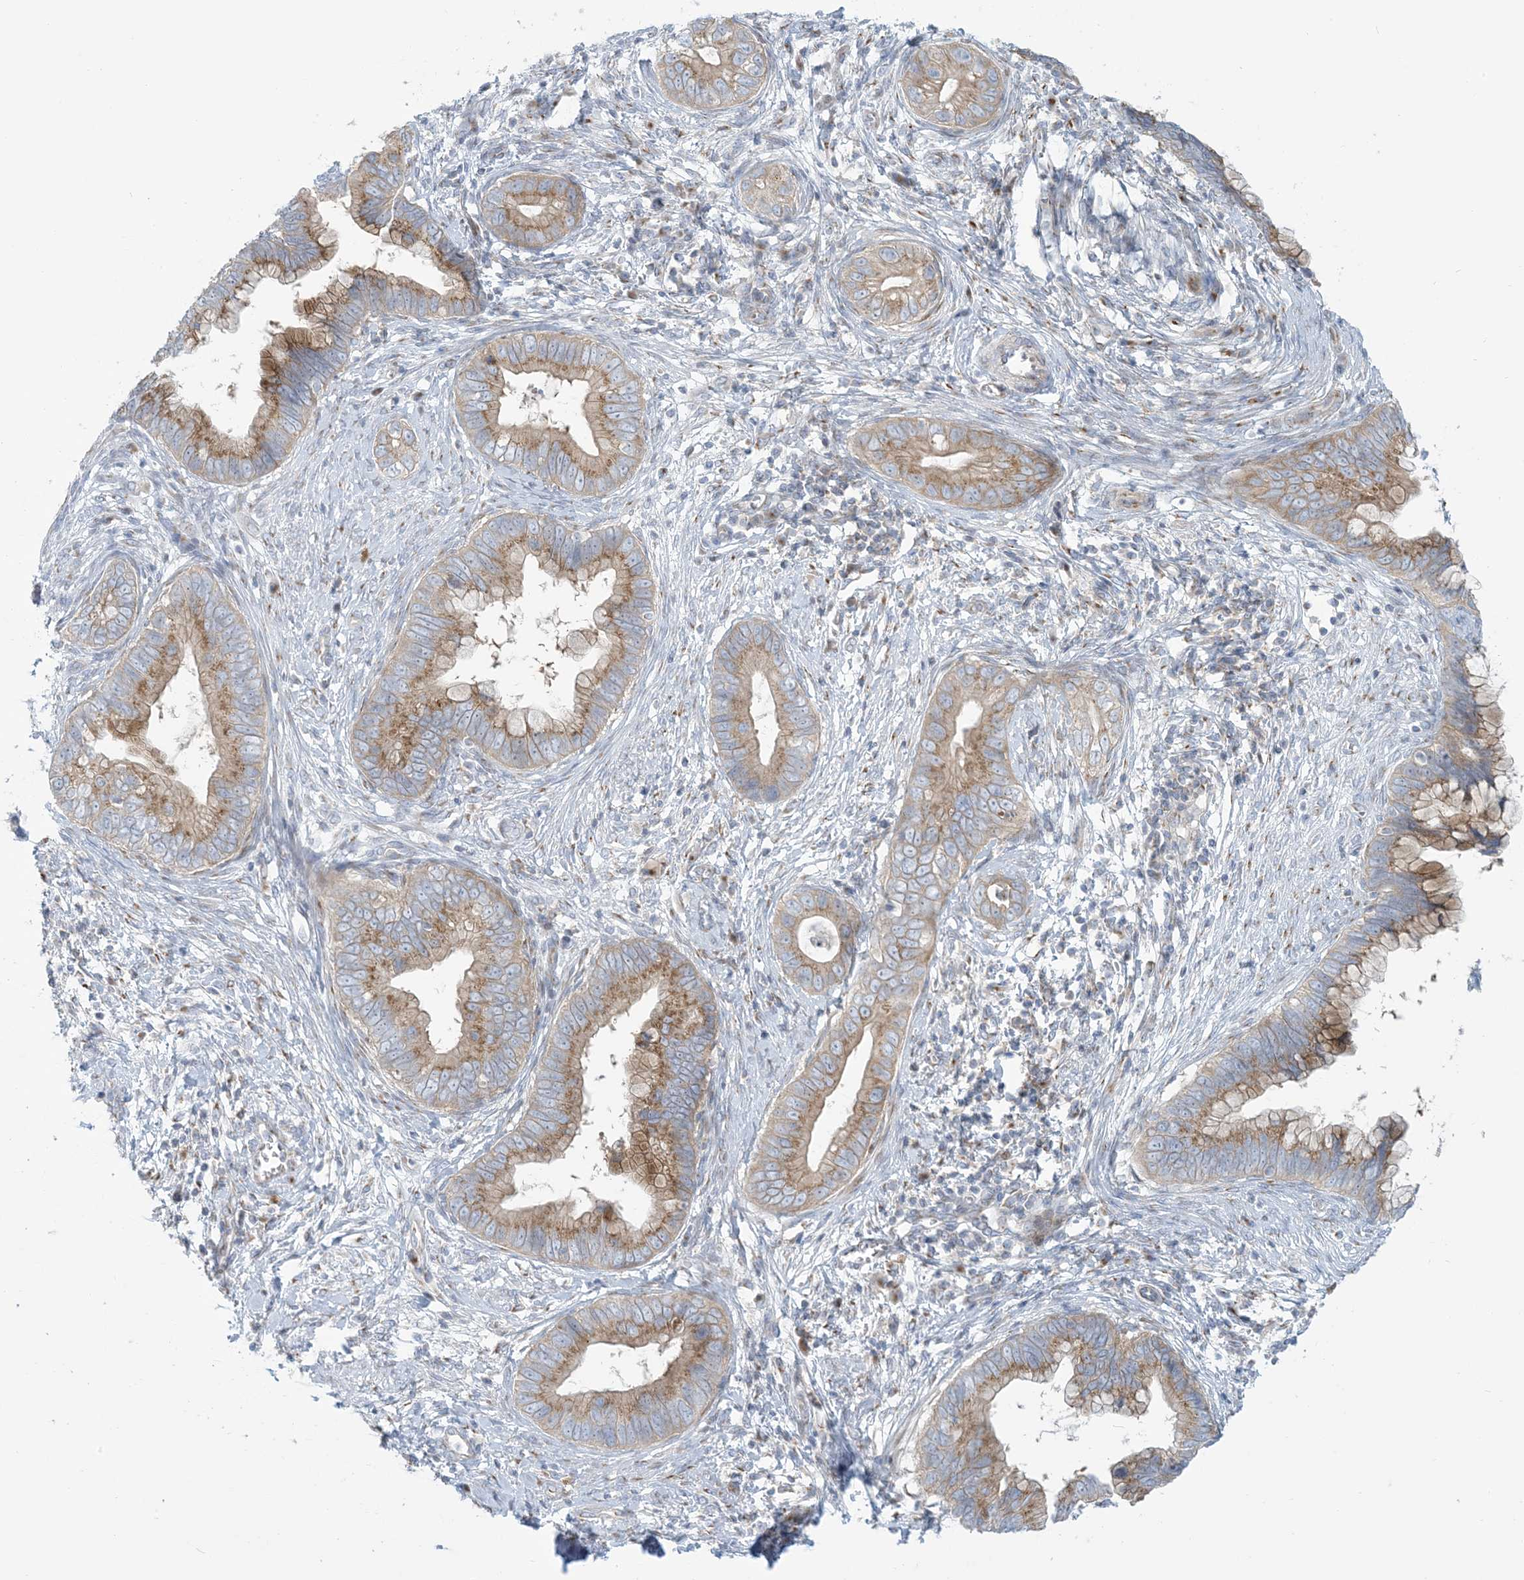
{"staining": {"intensity": "moderate", "quantity": ">75%", "location": "cytoplasmic/membranous"}, "tissue": "cervical cancer", "cell_type": "Tumor cells", "image_type": "cancer", "snomed": [{"axis": "morphology", "description": "Adenocarcinoma, NOS"}, {"axis": "topography", "description": "Cervix"}], "caption": "Brown immunohistochemical staining in cervical adenocarcinoma shows moderate cytoplasmic/membranous expression in about >75% of tumor cells.", "gene": "AFTPH", "patient": {"sex": "female", "age": 44}}